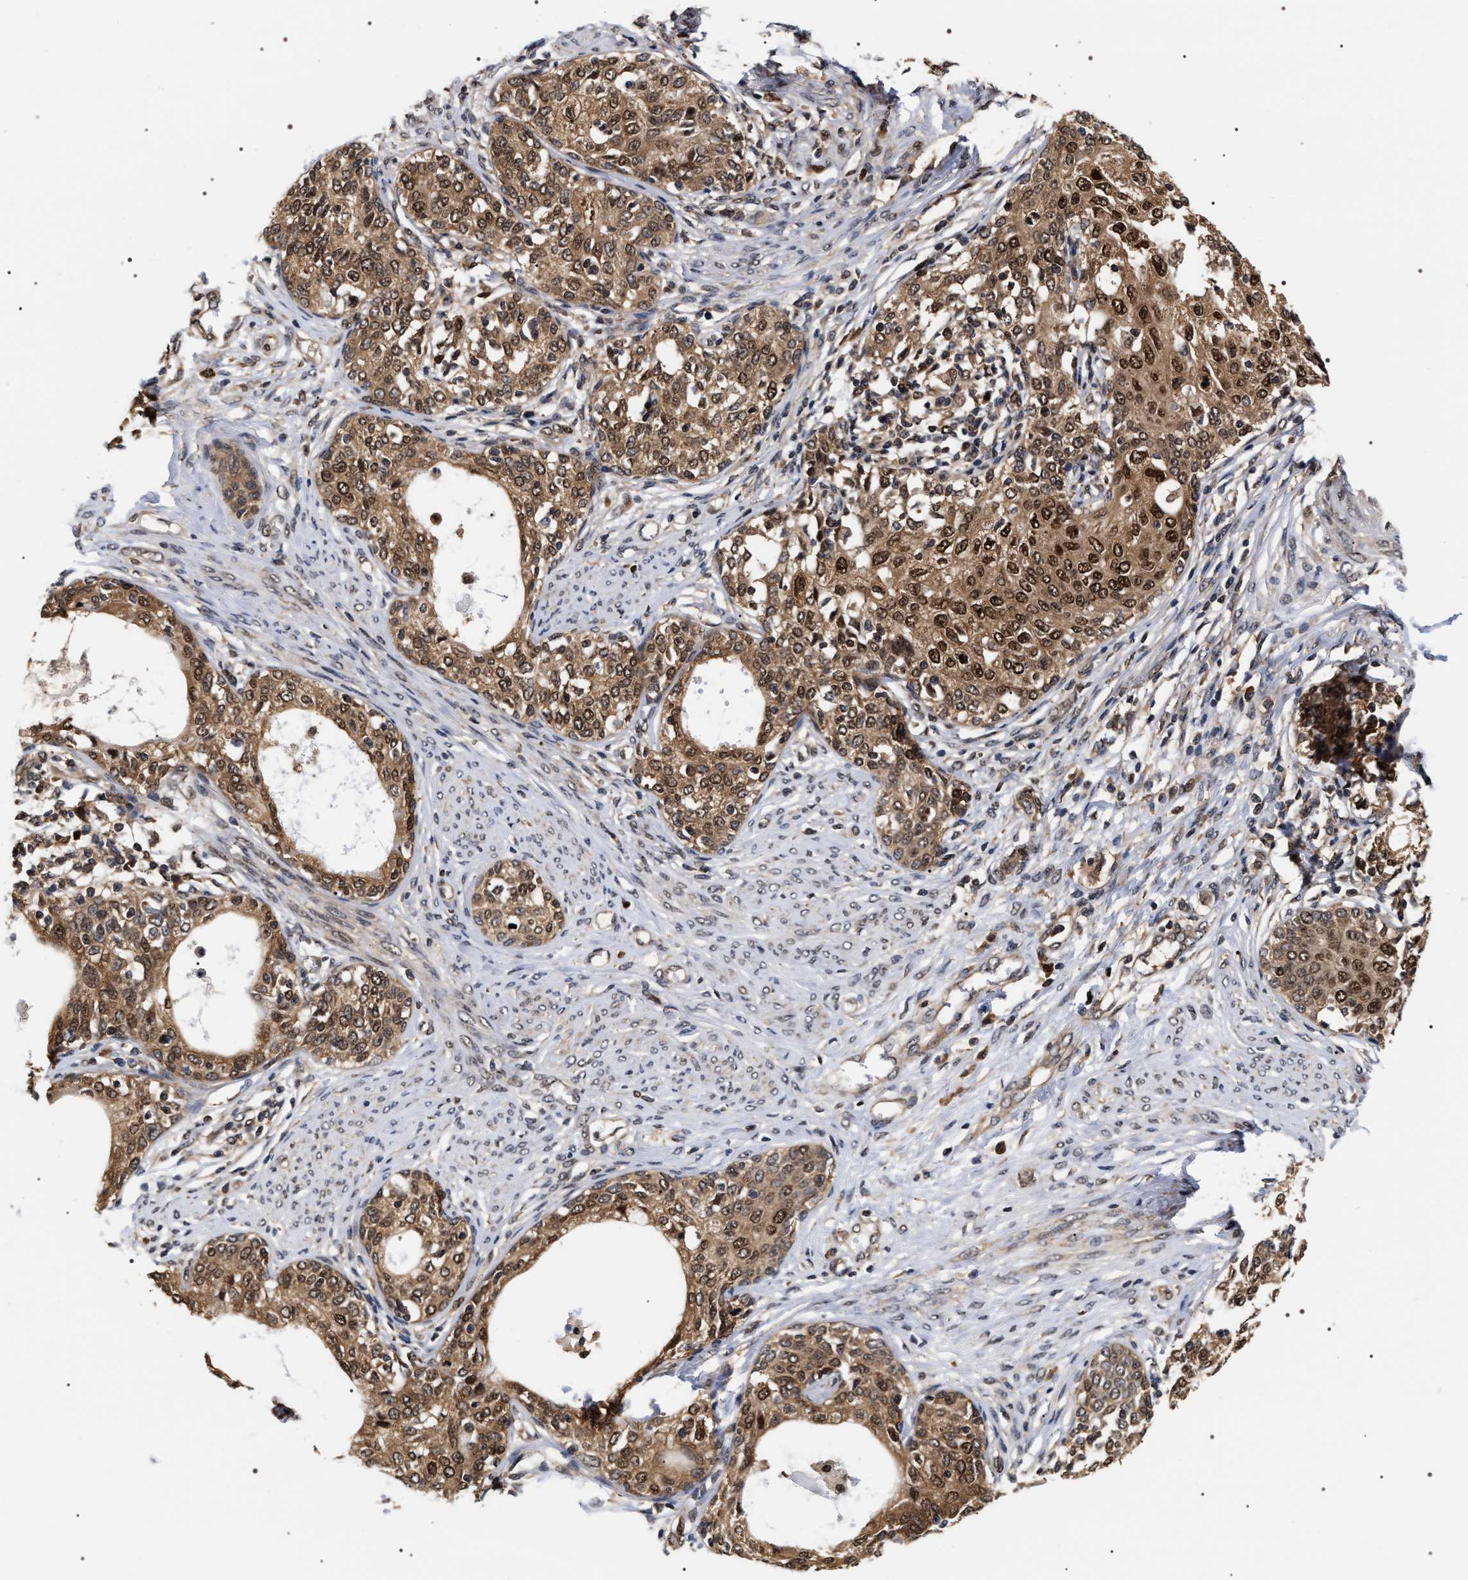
{"staining": {"intensity": "moderate", "quantity": ">75%", "location": "cytoplasmic/membranous,nuclear"}, "tissue": "cervical cancer", "cell_type": "Tumor cells", "image_type": "cancer", "snomed": [{"axis": "morphology", "description": "Squamous cell carcinoma, NOS"}, {"axis": "morphology", "description": "Adenocarcinoma, NOS"}, {"axis": "topography", "description": "Cervix"}], "caption": "Tumor cells display medium levels of moderate cytoplasmic/membranous and nuclear expression in about >75% of cells in adenocarcinoma (cervical). Nuclei are stained in blue.", "gene": "BAG6", "patient": {"sex": "female", "age": 52}}